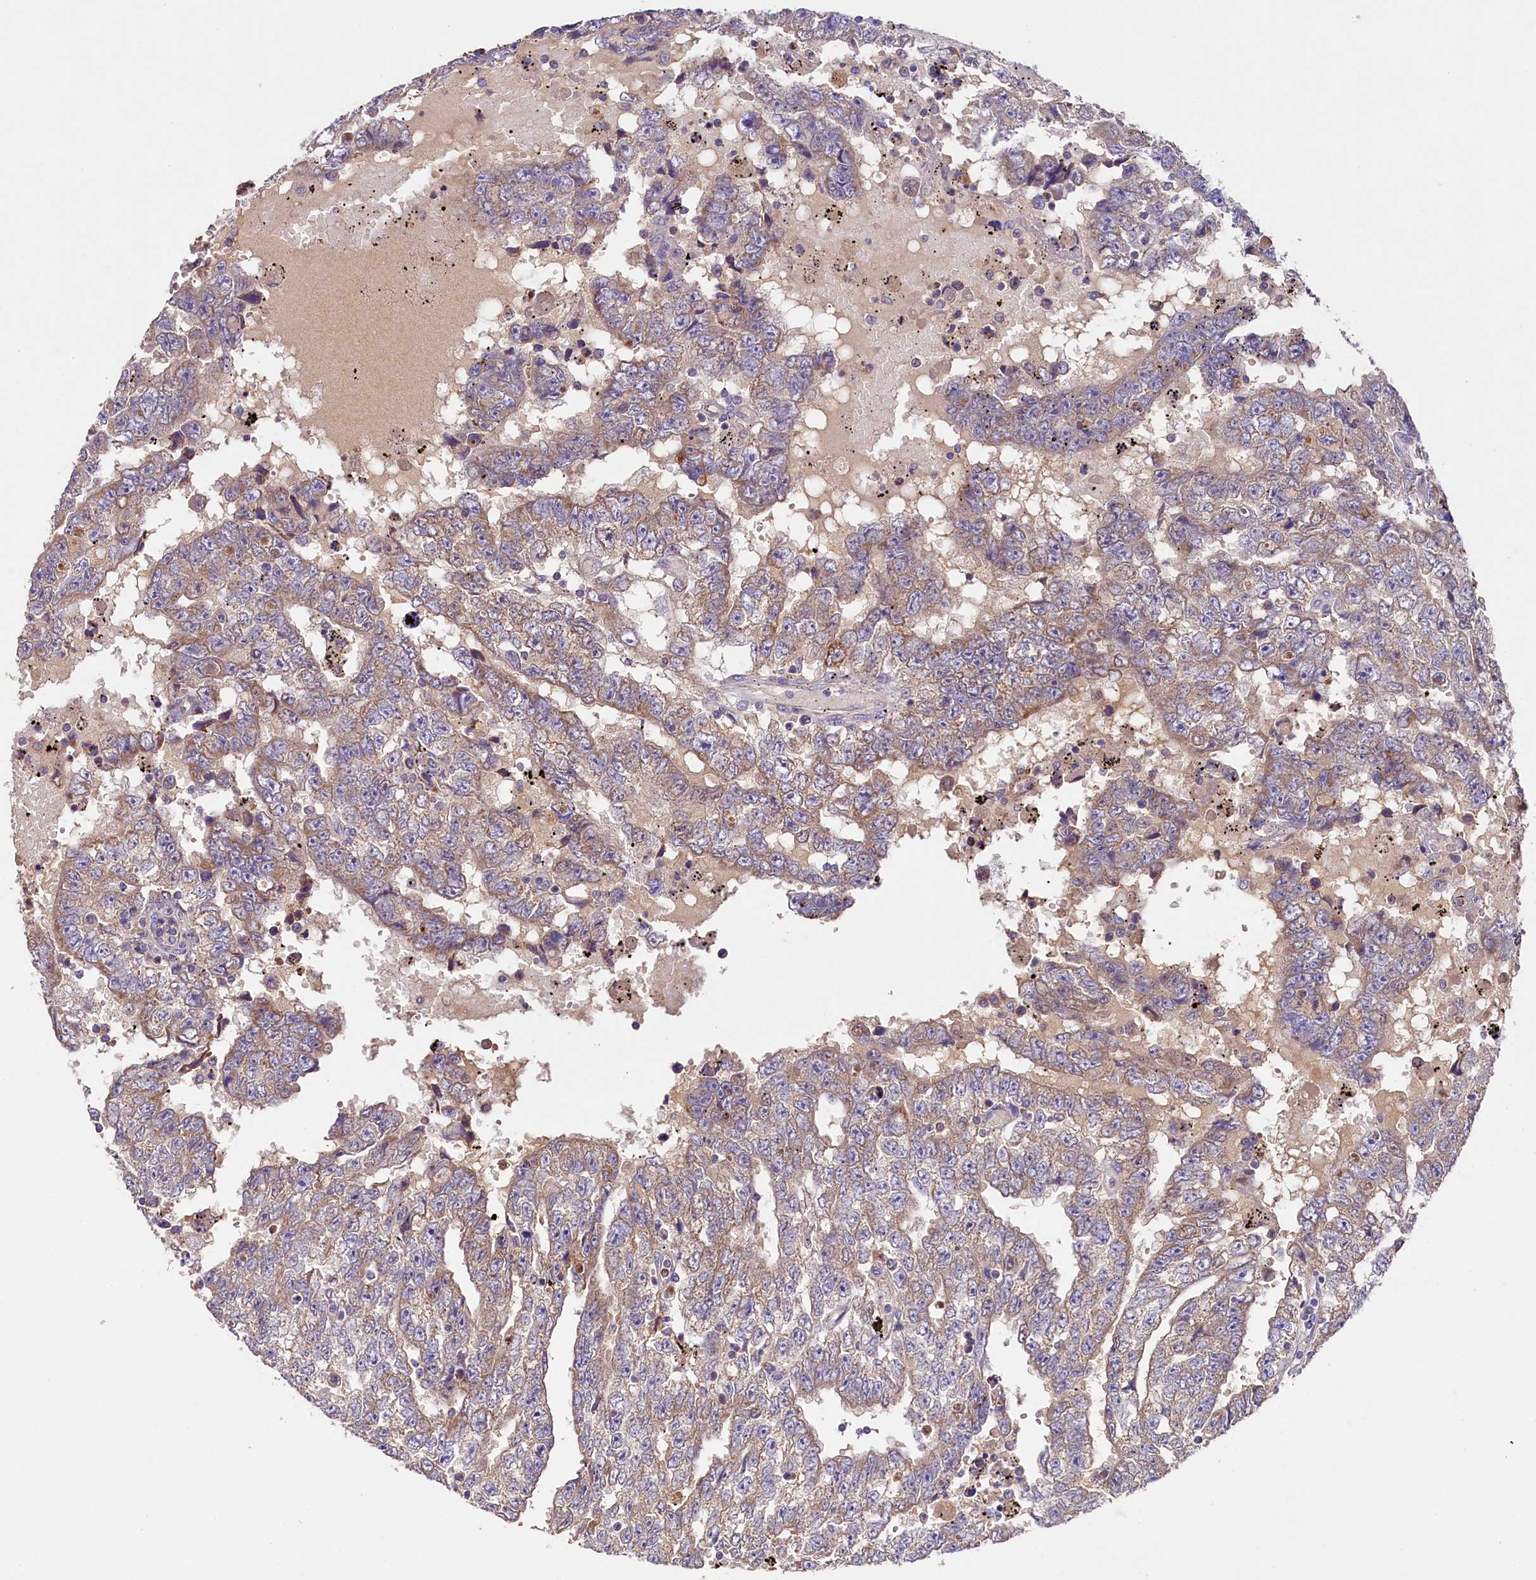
{"staining": {"intensity": "weak", "quantity": ">75%", "location": "cytoplasmic/membranous"}, "tissue": "testis cancer", "cell_type": "Tumor cells", "image_type": "cancer", "snomed": [{"axis": "morphology", "description": "Carcinoma, Embryonal, NOS"}, {"axis": "topography", "description": "Testis"}], "caption": "Testis cancer stained with a brown dye shows weak cytoplasmic/membranous positive expression in about >75% of tumor cells.", "gene": "PMPCB", "patient": {"sex": "male", "age": 25}}